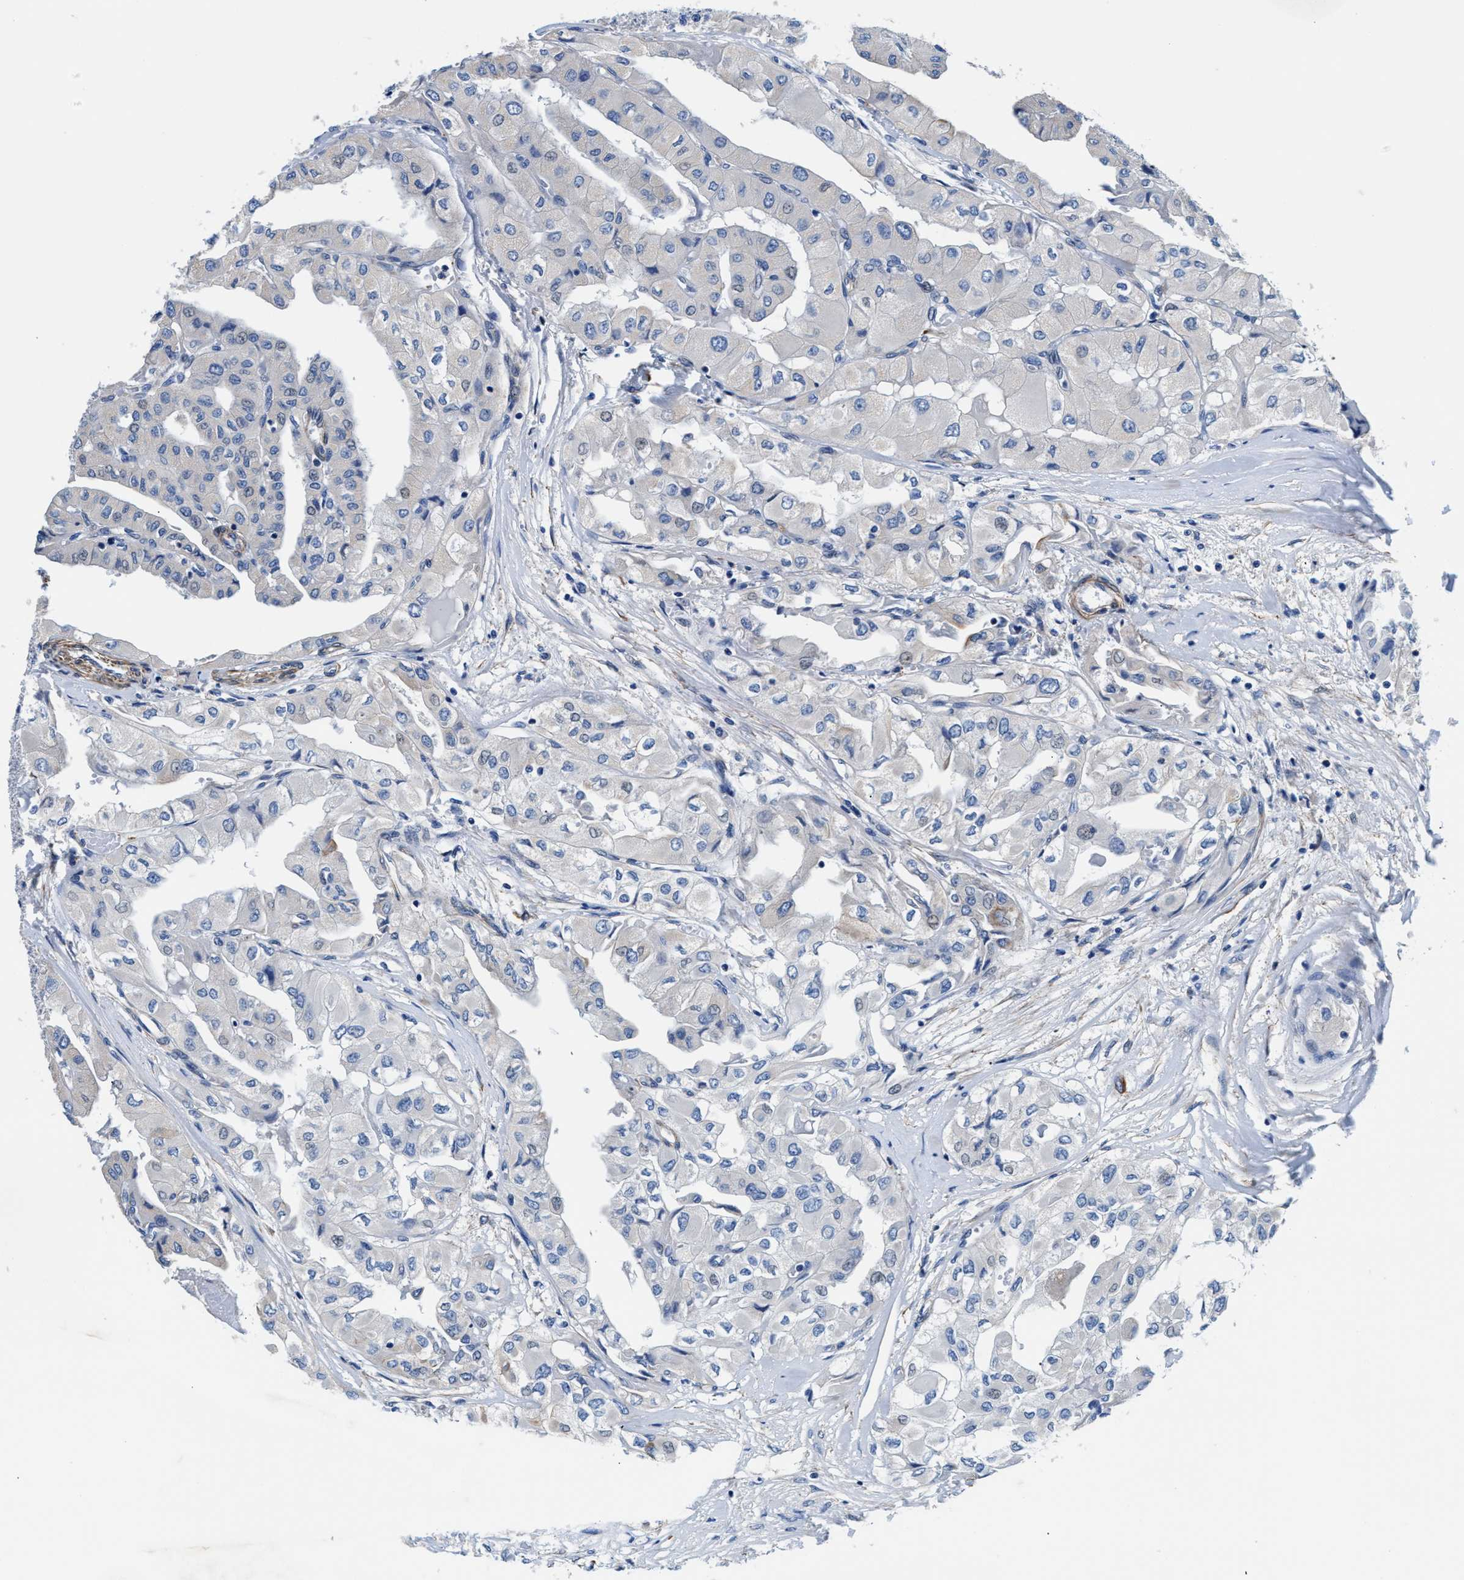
{"staining": {"intensity": "strong", "quantity": "<25%", "location": "cytoplasmic/membranous"}, "tissue": "thyroid cancer", "cell_type": "Tumor cells", "image_type": "cancer", "snomed": [{"axis": "morphology", "description": "Papillary adenocarcinoma, NOS"}, {"axis": "topography", "description": "Thyroid gland"}], "caption": "Strong cytoplasmic/membranous protein staining is appreciated in about <25% of tumor cells in thyroid papillary adenocarcinoma. (DAB = brown stain, brightfield microscopy at high magnification).", "gene": "PARG", "patient": {"sex": "female", "age": 59}}